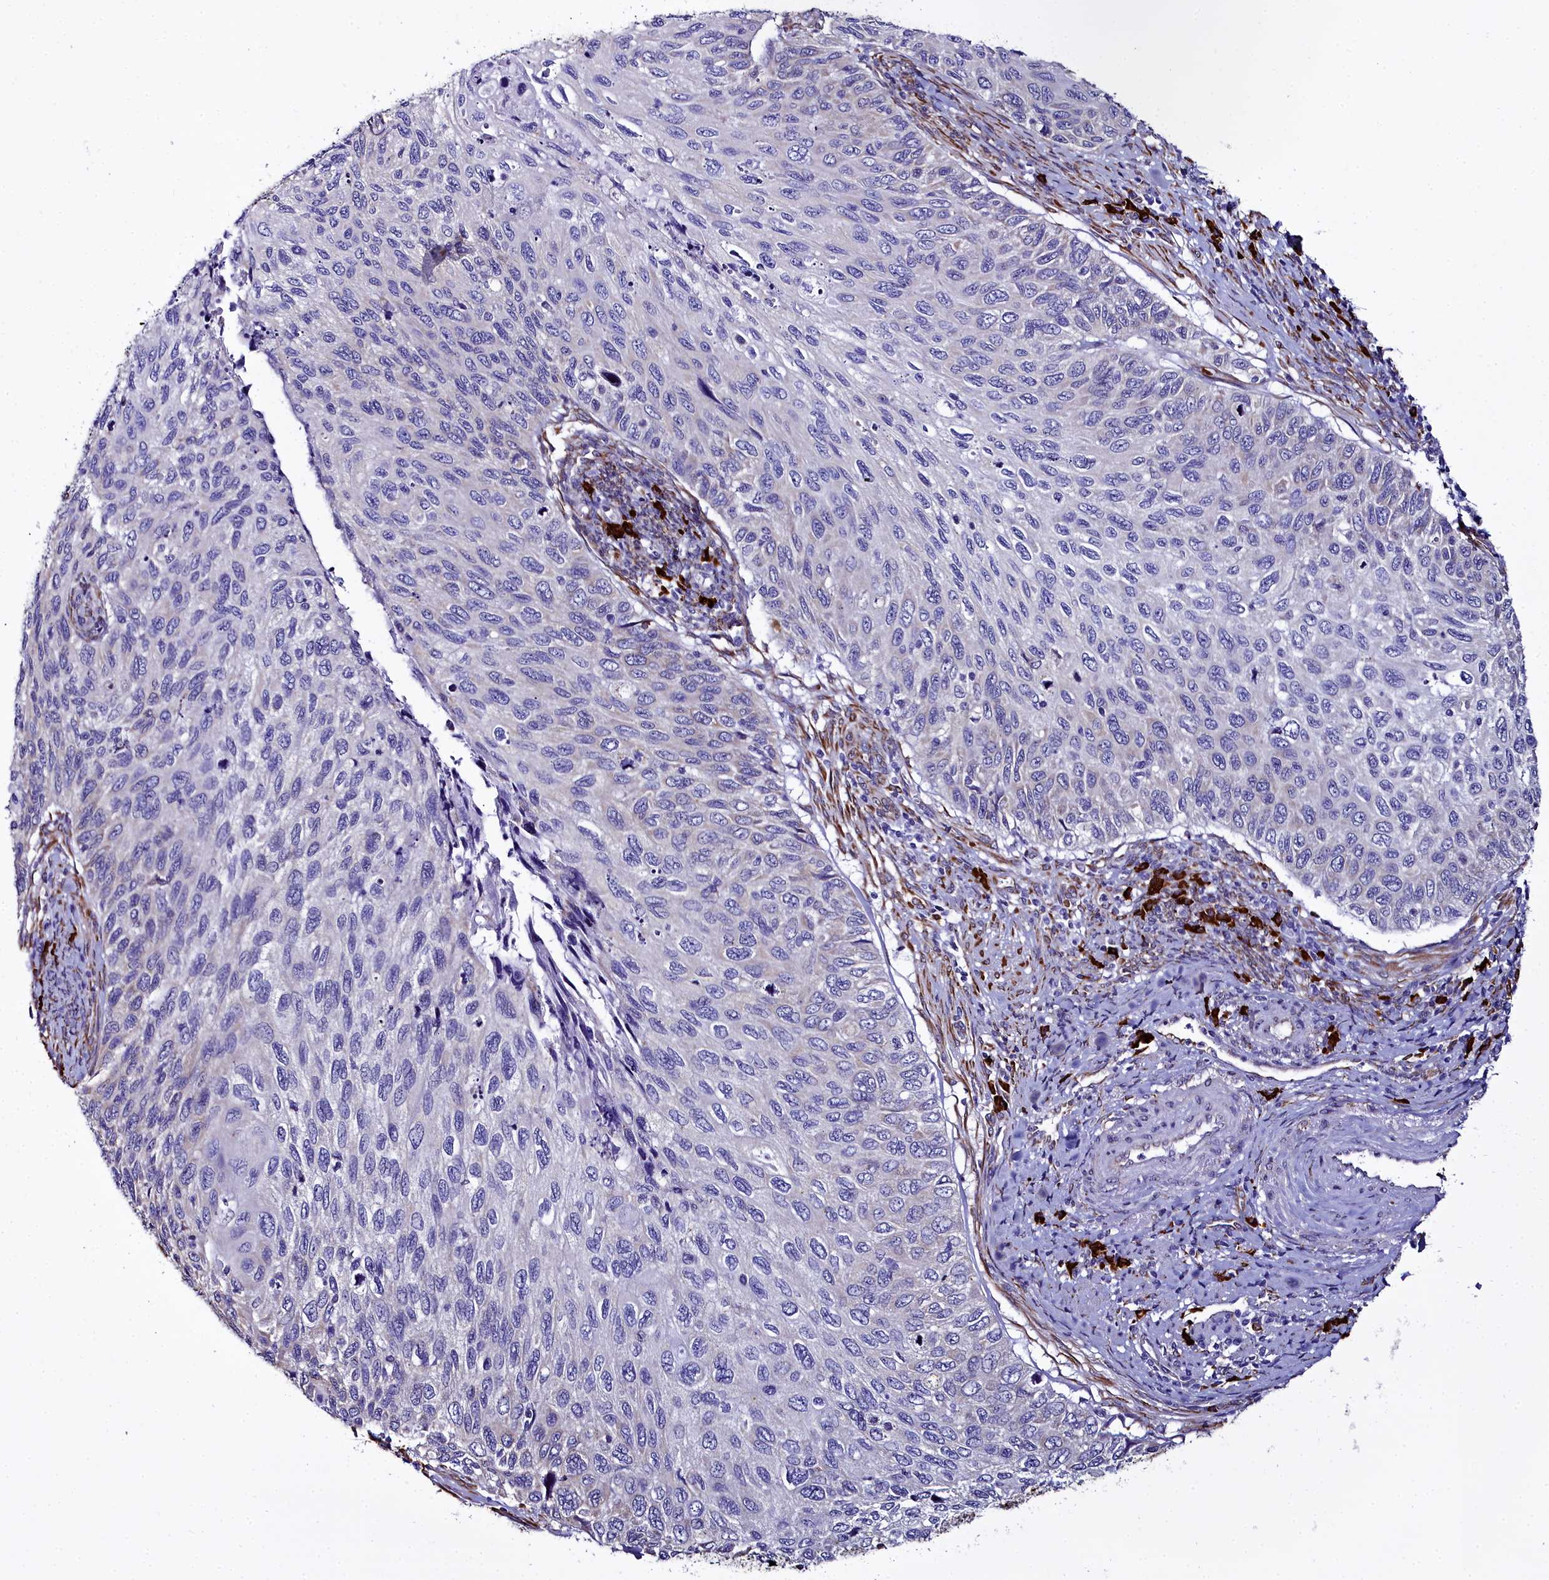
{"staining": {"intensity": "negative", "quantity": "none", "location": "none"}, "tissue": "cervical cancer", "cell_type": "Tumor cells", "image_type": "cancer", "snomed": [{"axis": "morphology", "description": "Squamous cell carcinoma, NOS"}, {"axis": "topography", "description": "Cervix"}], "caption": "Cervical squamous cell carcinoma was stained to show a protein in brown. There is no significant expression in tumor cells. (Brightfield microscopy of DAB (3,3'-diaminobenzidine) immunohistochemistry at high magnification).", "gene": "TXNDC5", "patient": {"sex": "female", "age": 70}}